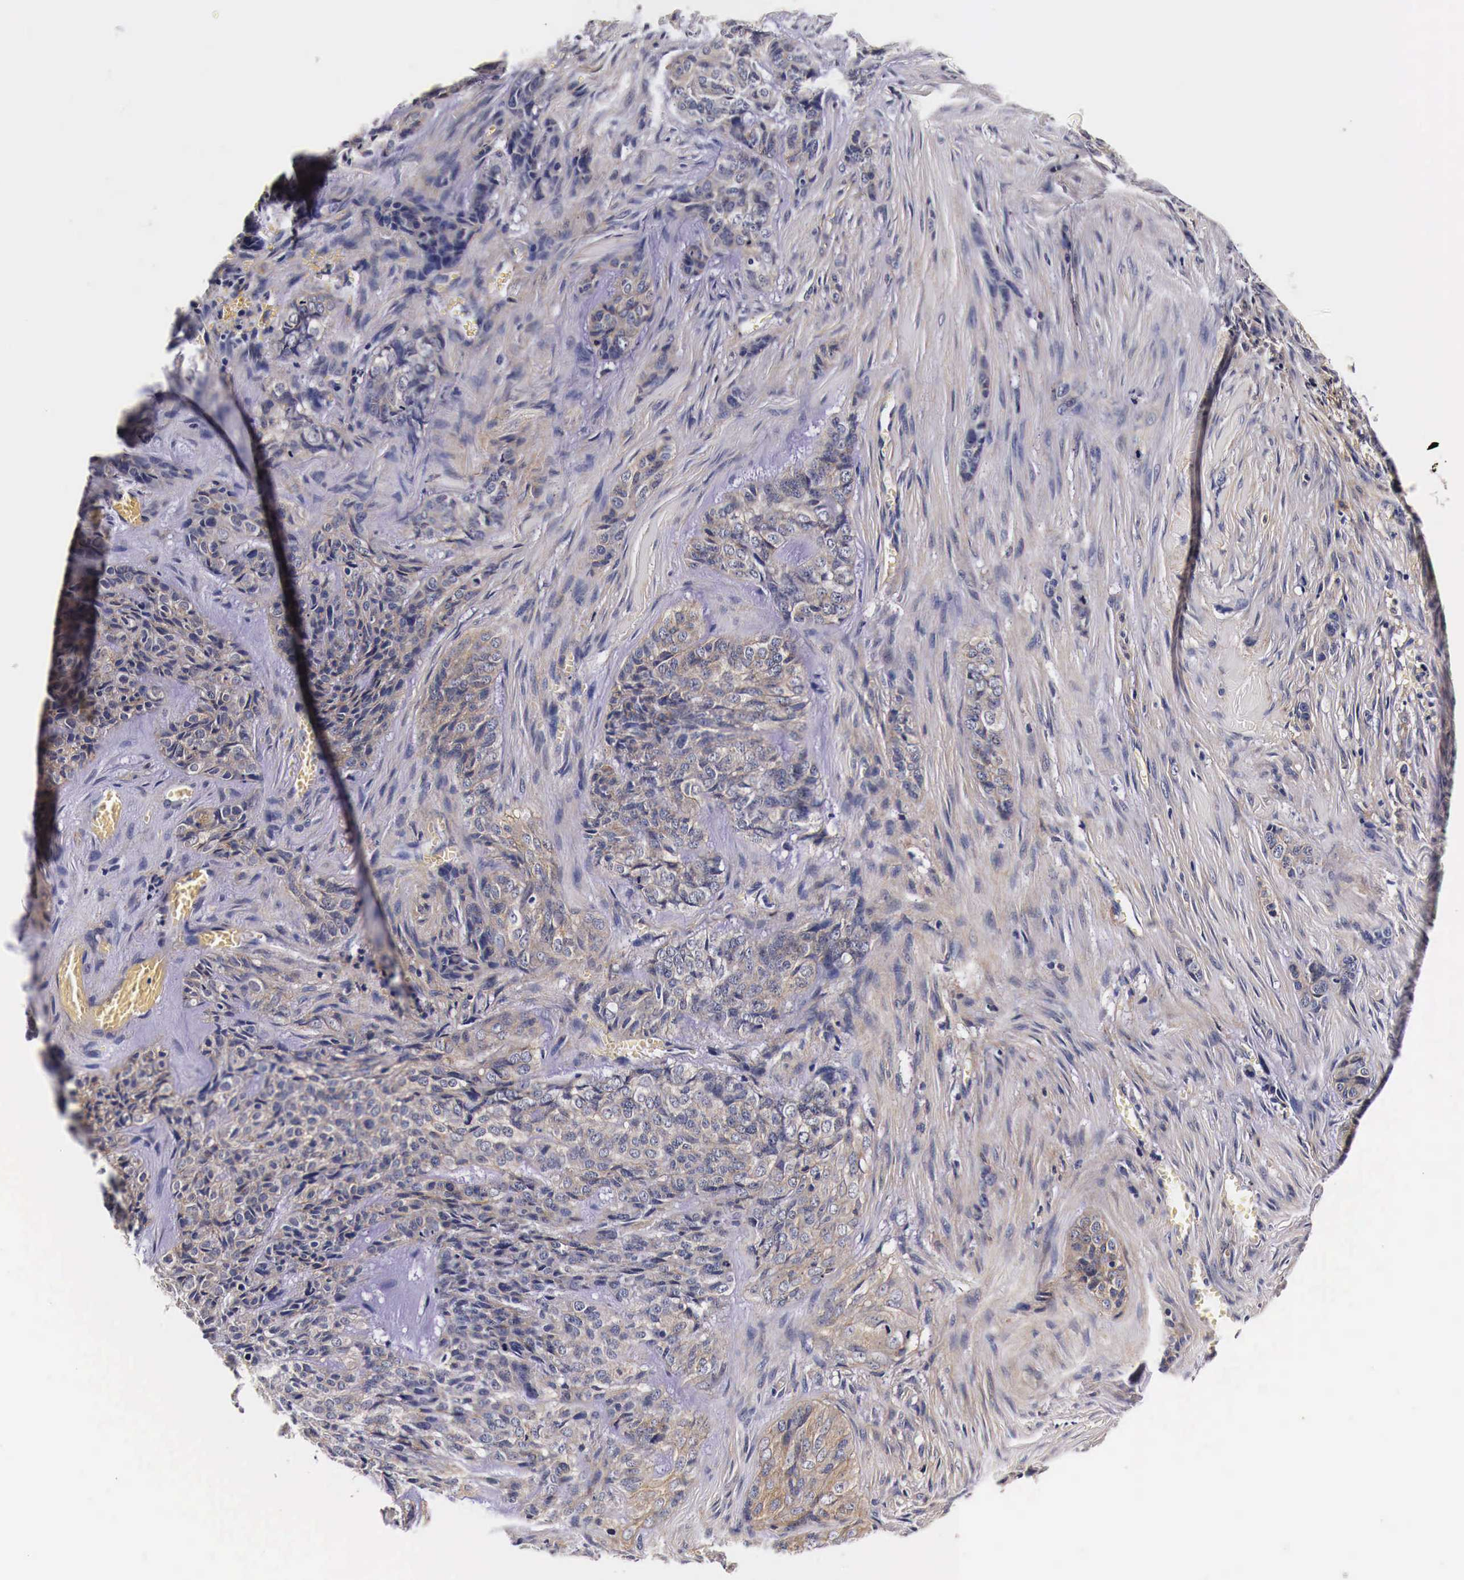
{"staining": {"intensity": "weak", "quantity": "<25%", "location": "cytoplasmic/membranous"}, "tissue": "skin cancer", "cell_type": "Tumor cells", "image_type": "cancer", "snomed": [{"axis": "morphology", "description": "Normal tissue, NOS"}, {"axis": "morphology", "description": "Basal cell carcinoma"}, {"axis": "topography", "description": "Skin"}], "caption": "This is an immunohistochemistry histopathology image of human skin cancer. There is no staining in tumor cells.", "gene": "RP2", "patient": {"sex": "female", "age": 65}}